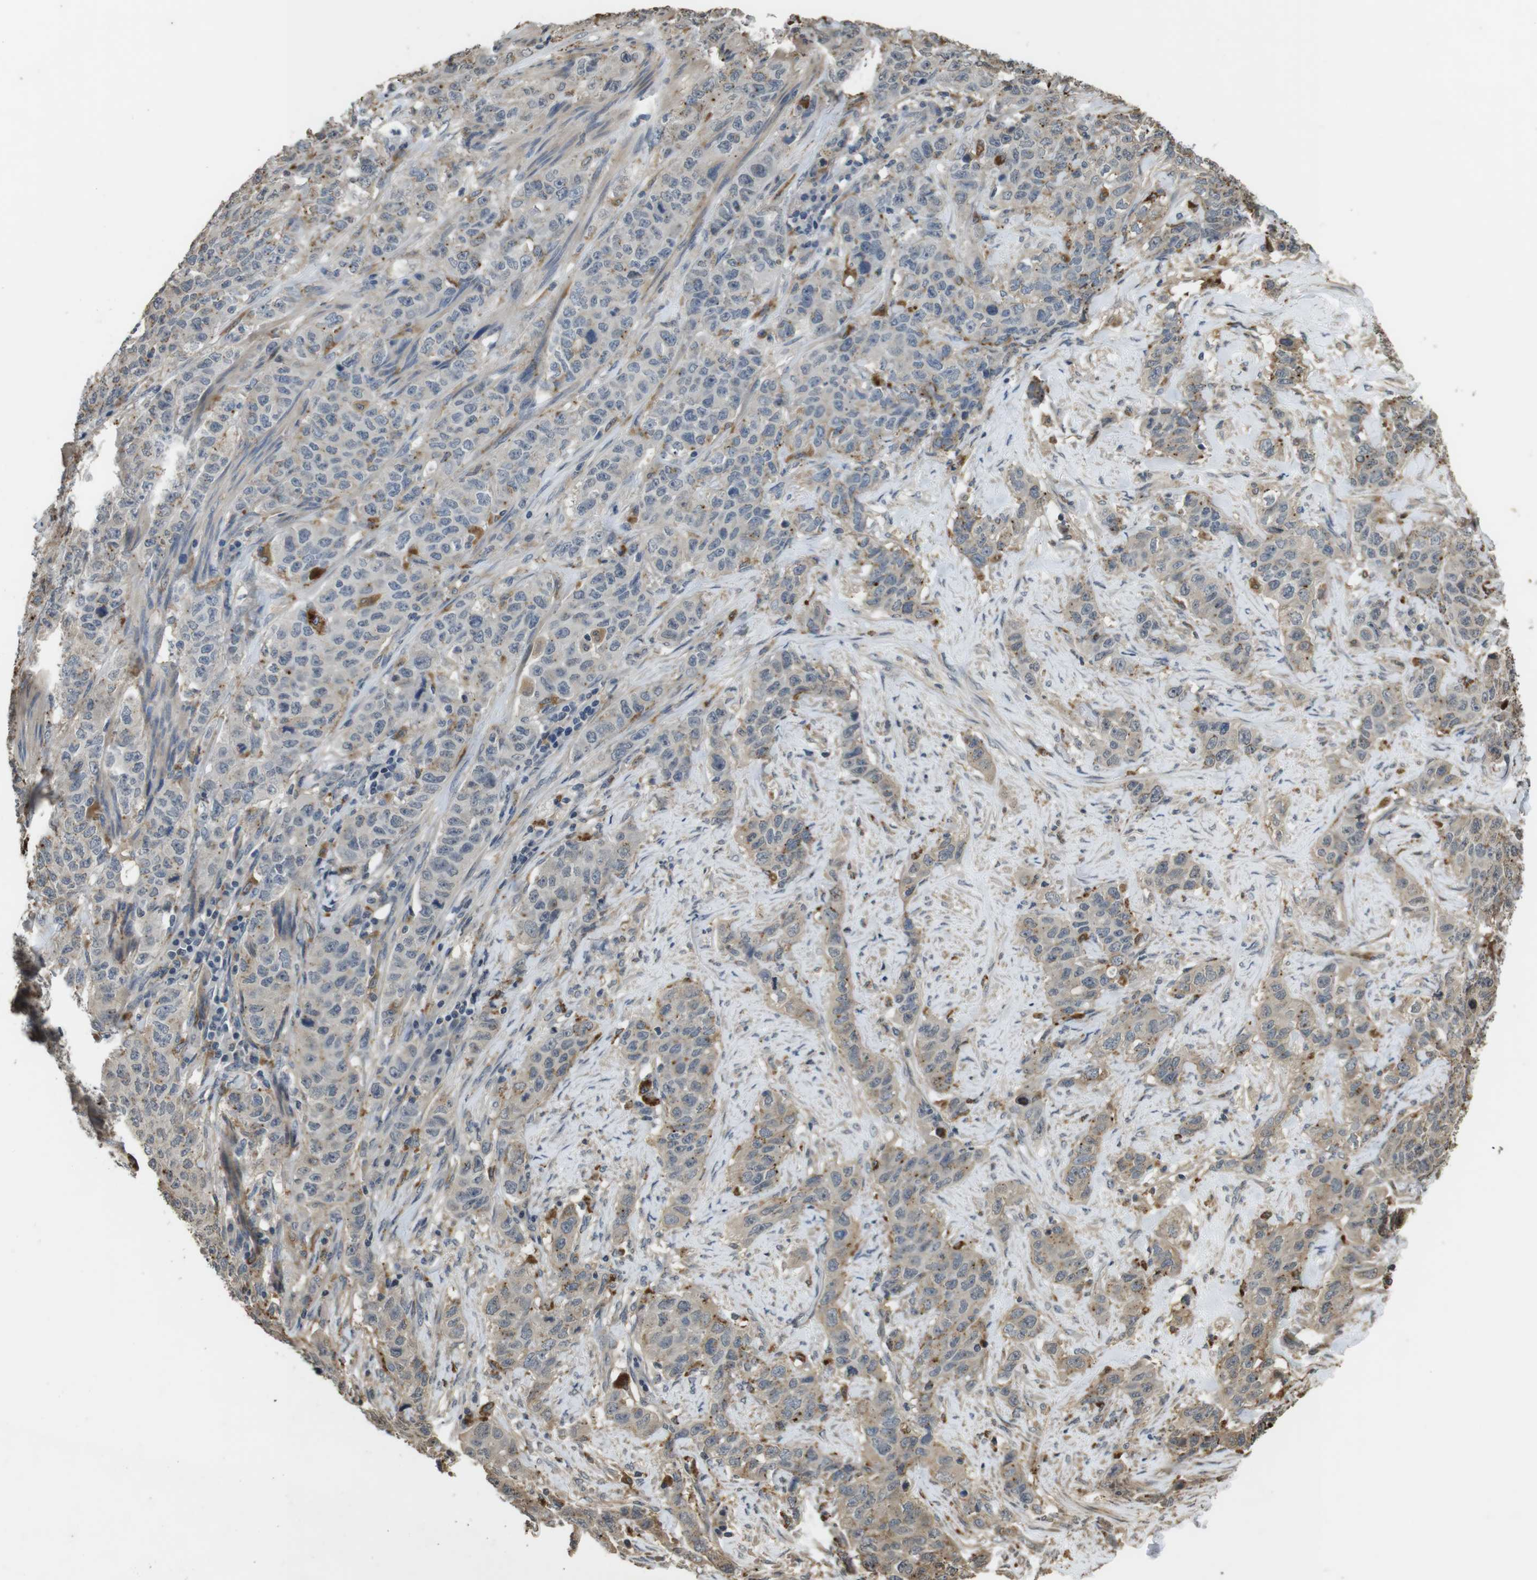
{"staining": {"intensity": "weak", "quantity": "25%-75%", "location": "cytoplasmic/membranous"}, "tissue": "stomach cancer", "cell_type": "Tumor cells", "image_type": "cancer", "snomed": [{"axis": "morphology", "description": "Adenocarcinoma, NOS"}, {"axis": "topography", "description": "Stomach"}], "caption": "Immunohistochemical staining of human stomach cancer (adenocarcinoma) reveals weak cytoplasmic/membranous protein expression in about 25%-75% of tumor cells. Immunohistochemistry stains the protein of interest in brown and the nuclei are stained blue.", "gene": "FZD10", "patient": {"sex": "male", "age": 48}}